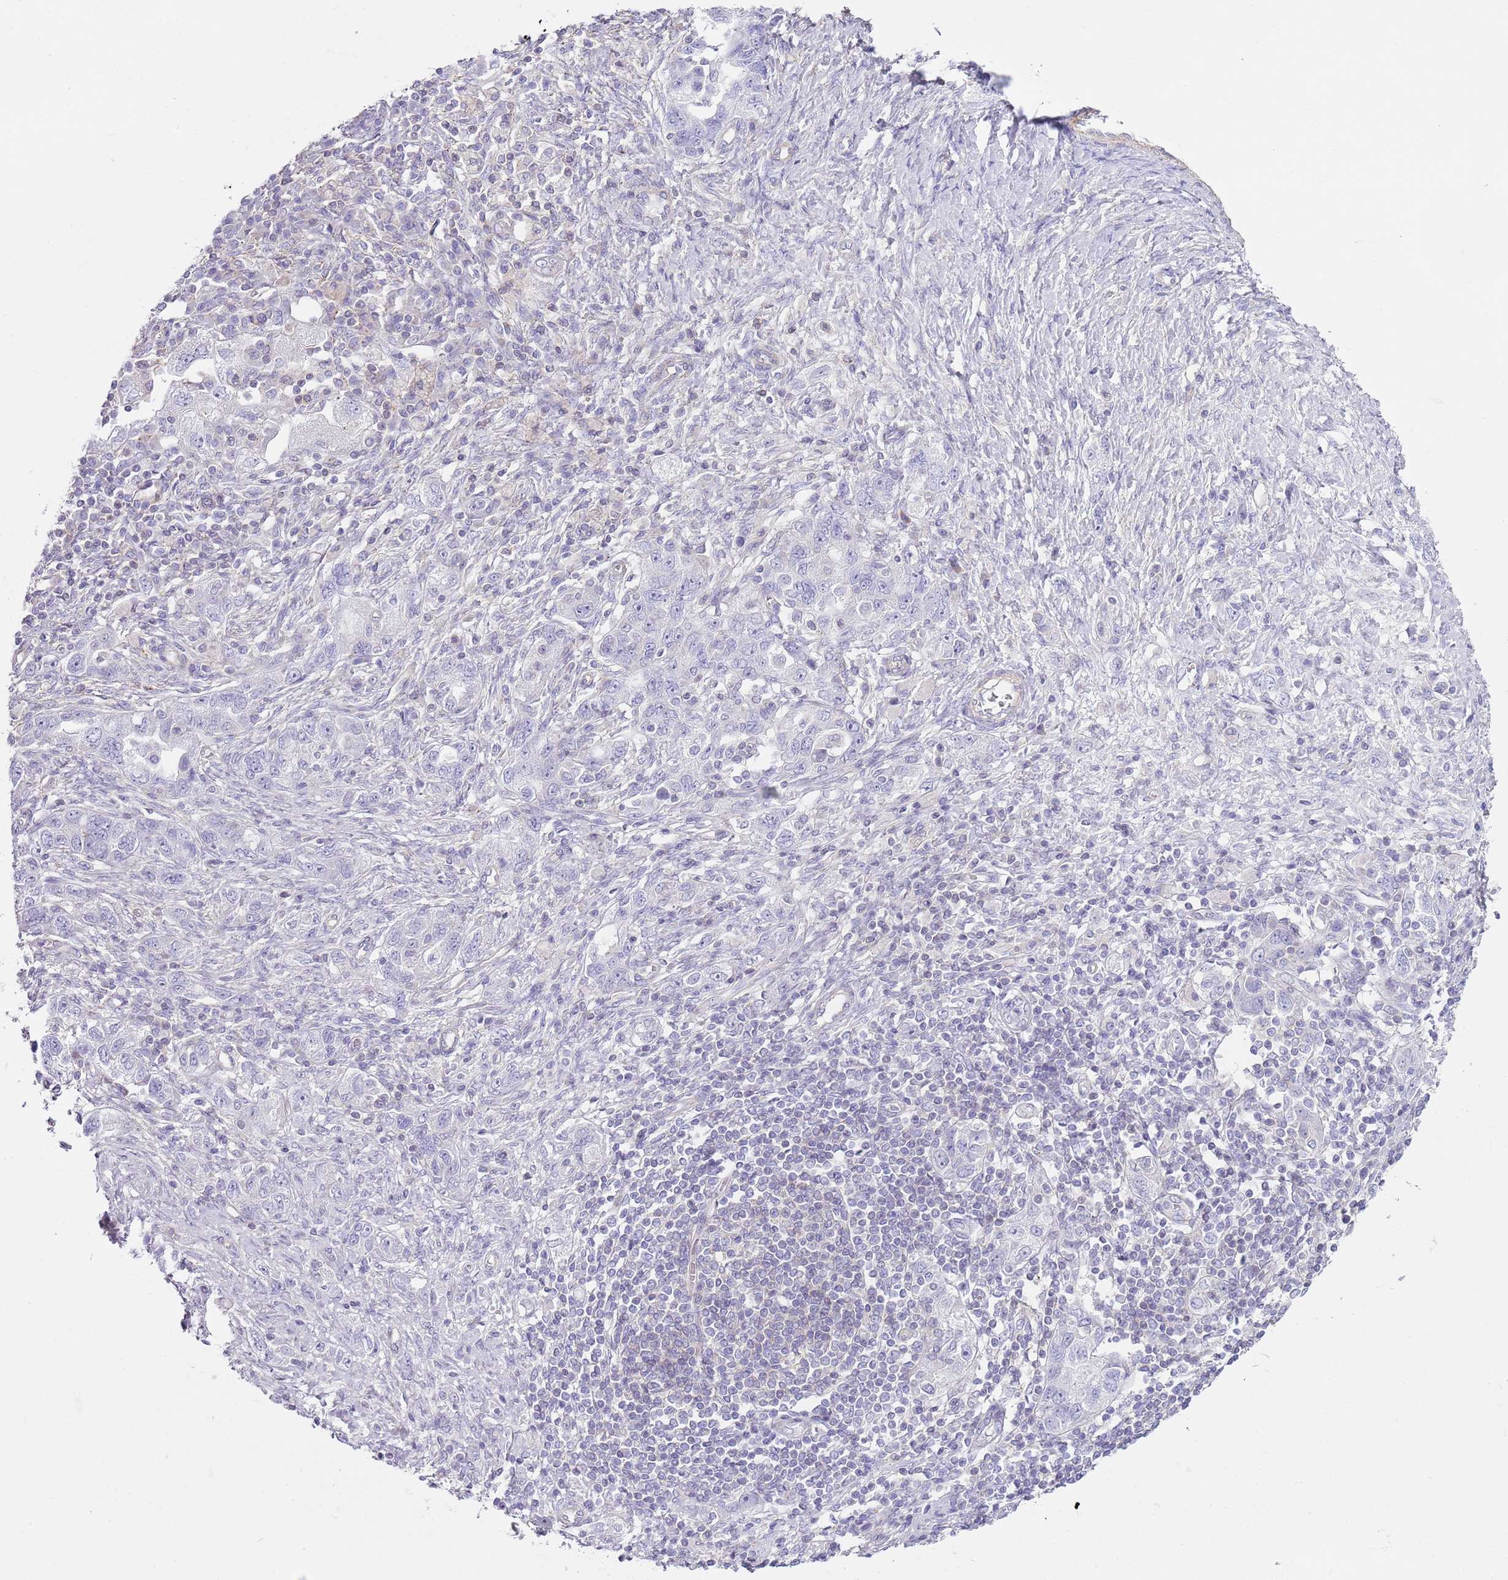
{"staining": {"intensity": "negative", "quantity": "none", "location": "none"}, "tissue": "ovarian cancer", "cell_type": "Tumor cells", "image_type": "cancer", "snomed": [{"axis": "morphology", "description": "Carcinoma, NOS"}, {"axis": "morphology", "description": "Cystadenocarcinoma, serous, NOS"}, {"axis": "topography", "description": "Ovary"}], "caption": "Serous cystadenocarcinoma (ovarian) was stained to show a protein in brown. There is no significant staining in tumor cells.", "gene": "GNAI3", "patient": {"sex": "female", "age": 69}}